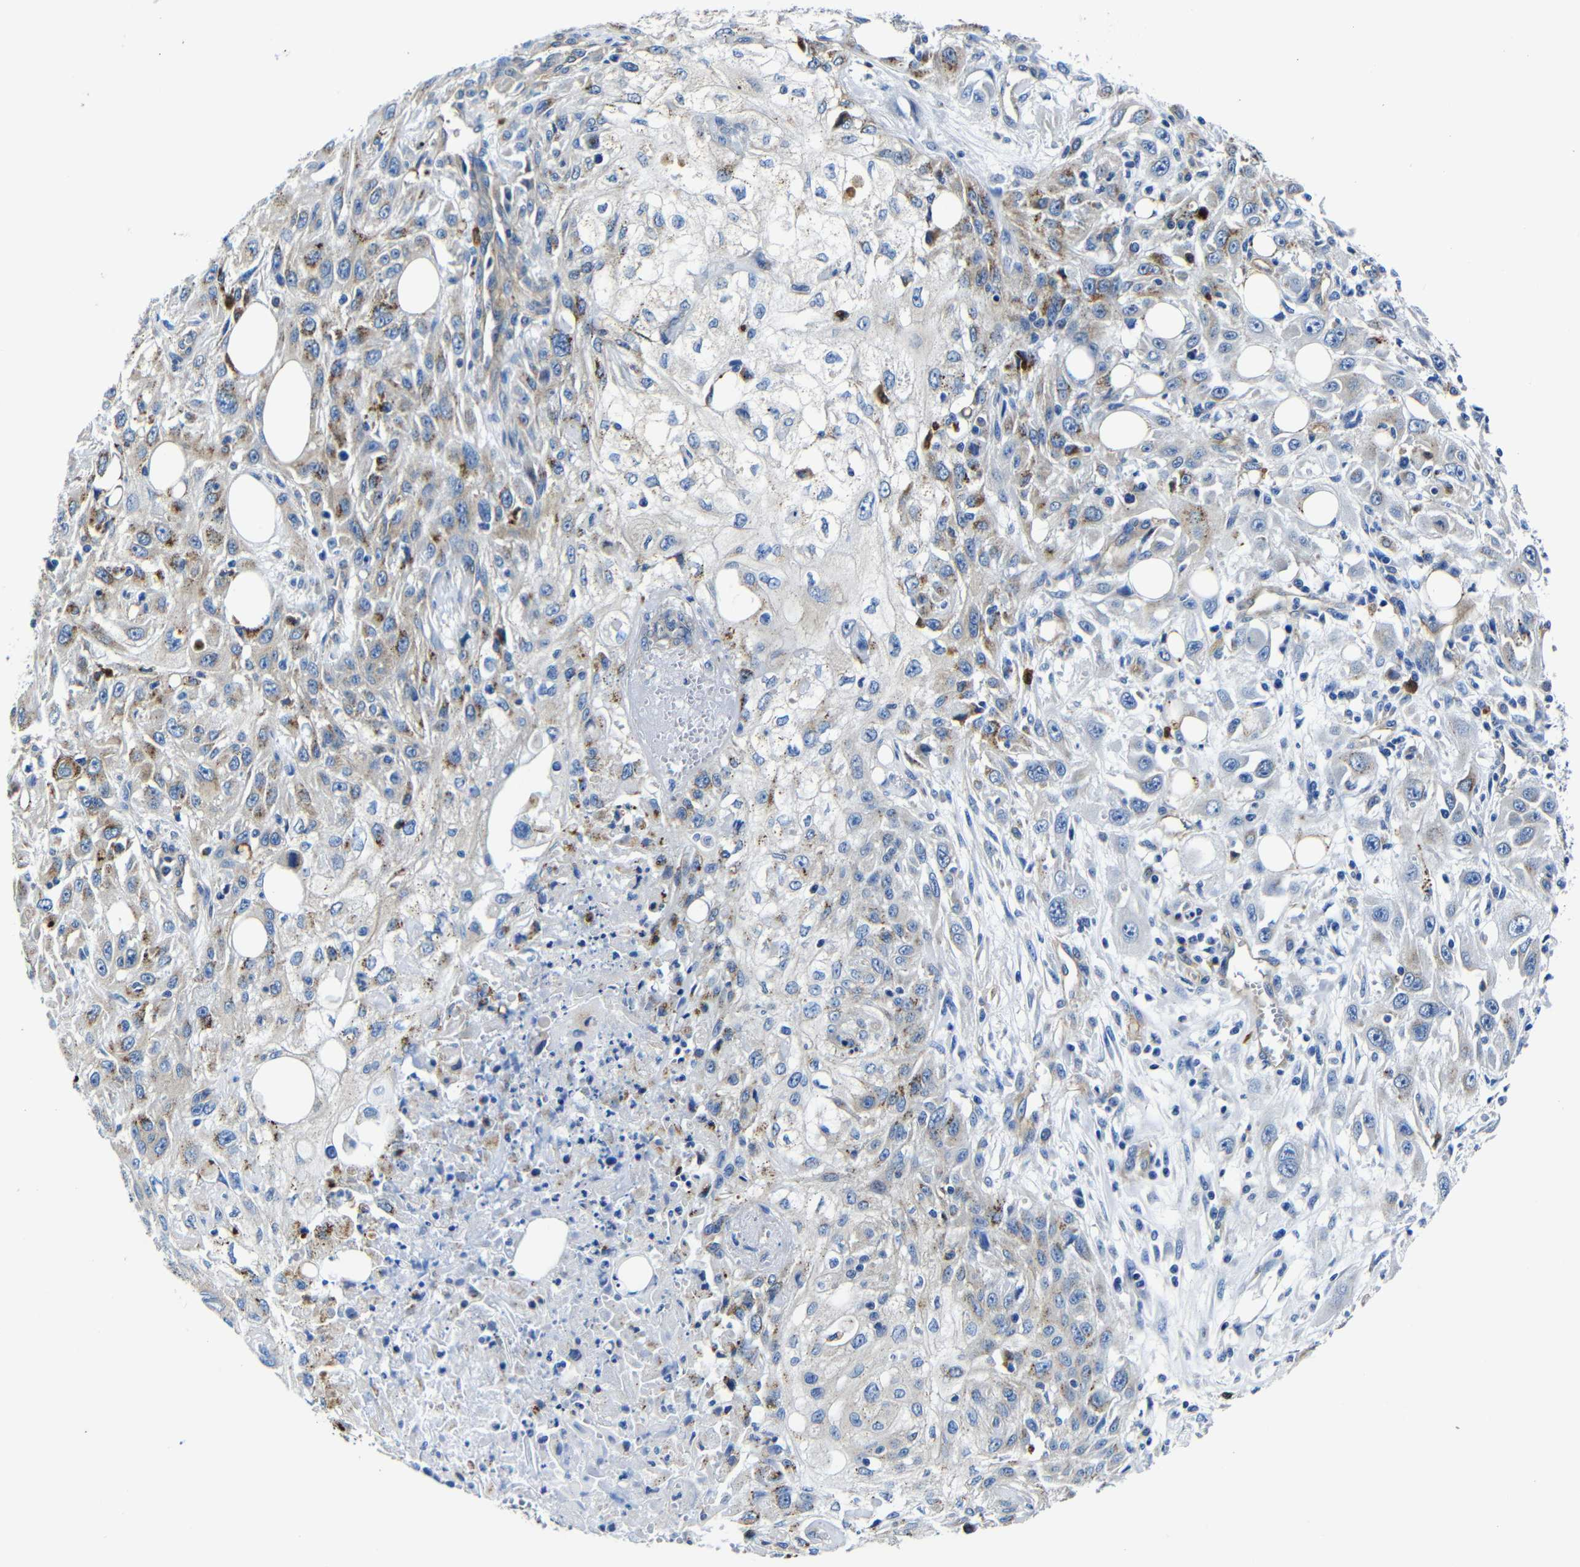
{"staining": {"intensity": "moderate", "quantity": "<25%", "location": "cytoplasmic/membranous"}, "tissue": "skin cancer", "cell_type": "Tumor cells", "image_type": "cancer", "snomed": [{"axis": "morphology", "description": "Squamous cell carcinoma, NOS"}, {"axis": "topography", "description": "Skin"}], "caption": "Immunohistochemical staining of human skin cancer reveals moderate cytoplasmic/membranous protein expression in about <25% of tumor cells.", "gene": "GIMAP2", "patient": {"sex": "male", "age": 75}}